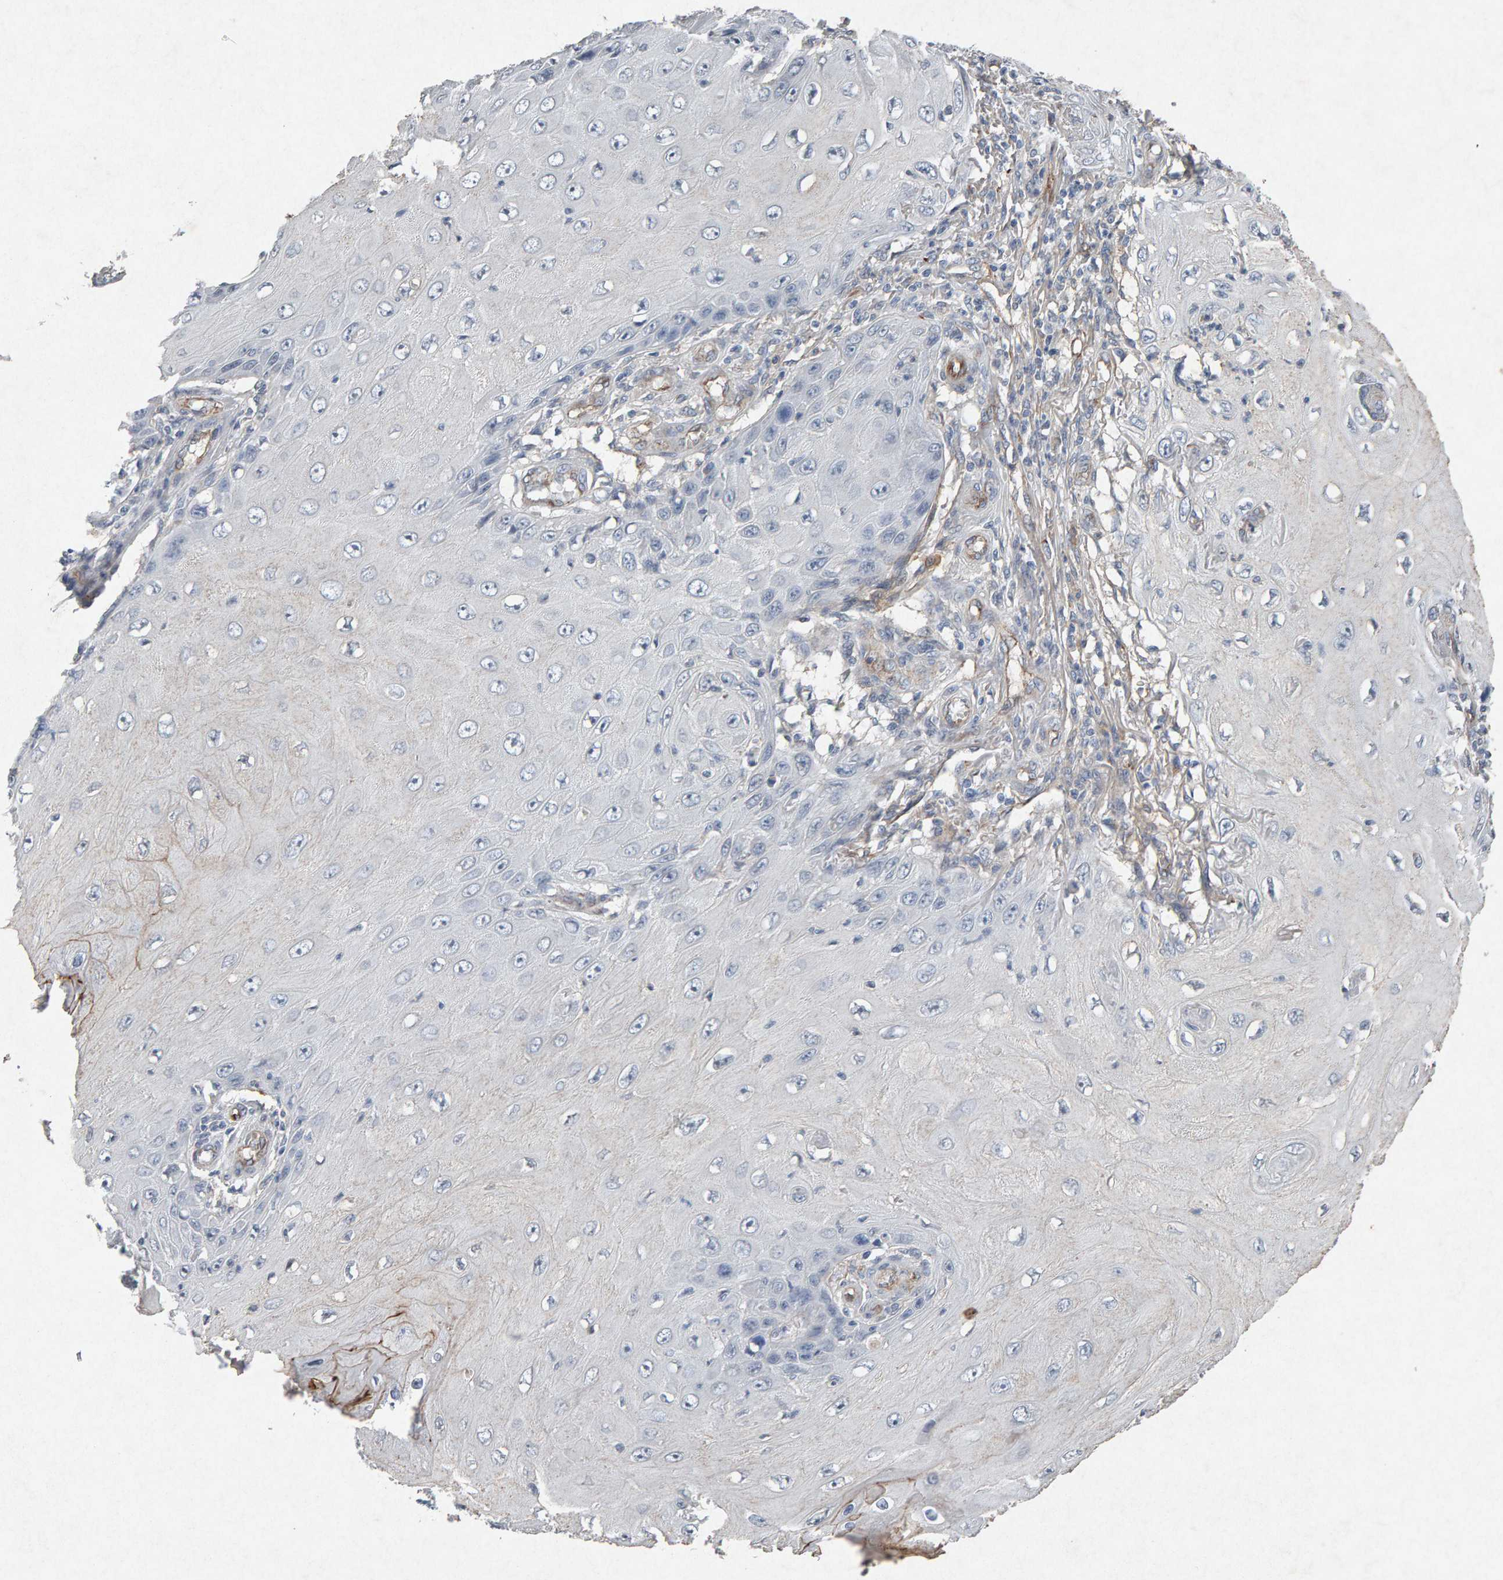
{"staining": {"intensity": "negative", "quantity": "none", "location": "none"}, "tissue": "skin cancer", "cell_type": "Tumor cells", "image_type": "cancer", "snomed": [{"axis": "morphology", "description": "Squamous cell carcinoma, NOS"}, {"axis": "topography", "description": "Skin"}], "caption": "There is no significant expression in tumor cells of squamous cell carcinoma (skin). Brightfield microscopy of immunohistochemistry (IHC) stained with DAB (3,3'-diaminobenzidine) (brown) and hematoxylin (blue), captured at high magnification.", "gene": "PTPRM", "patient": {"sex": "female", "age": 73}}